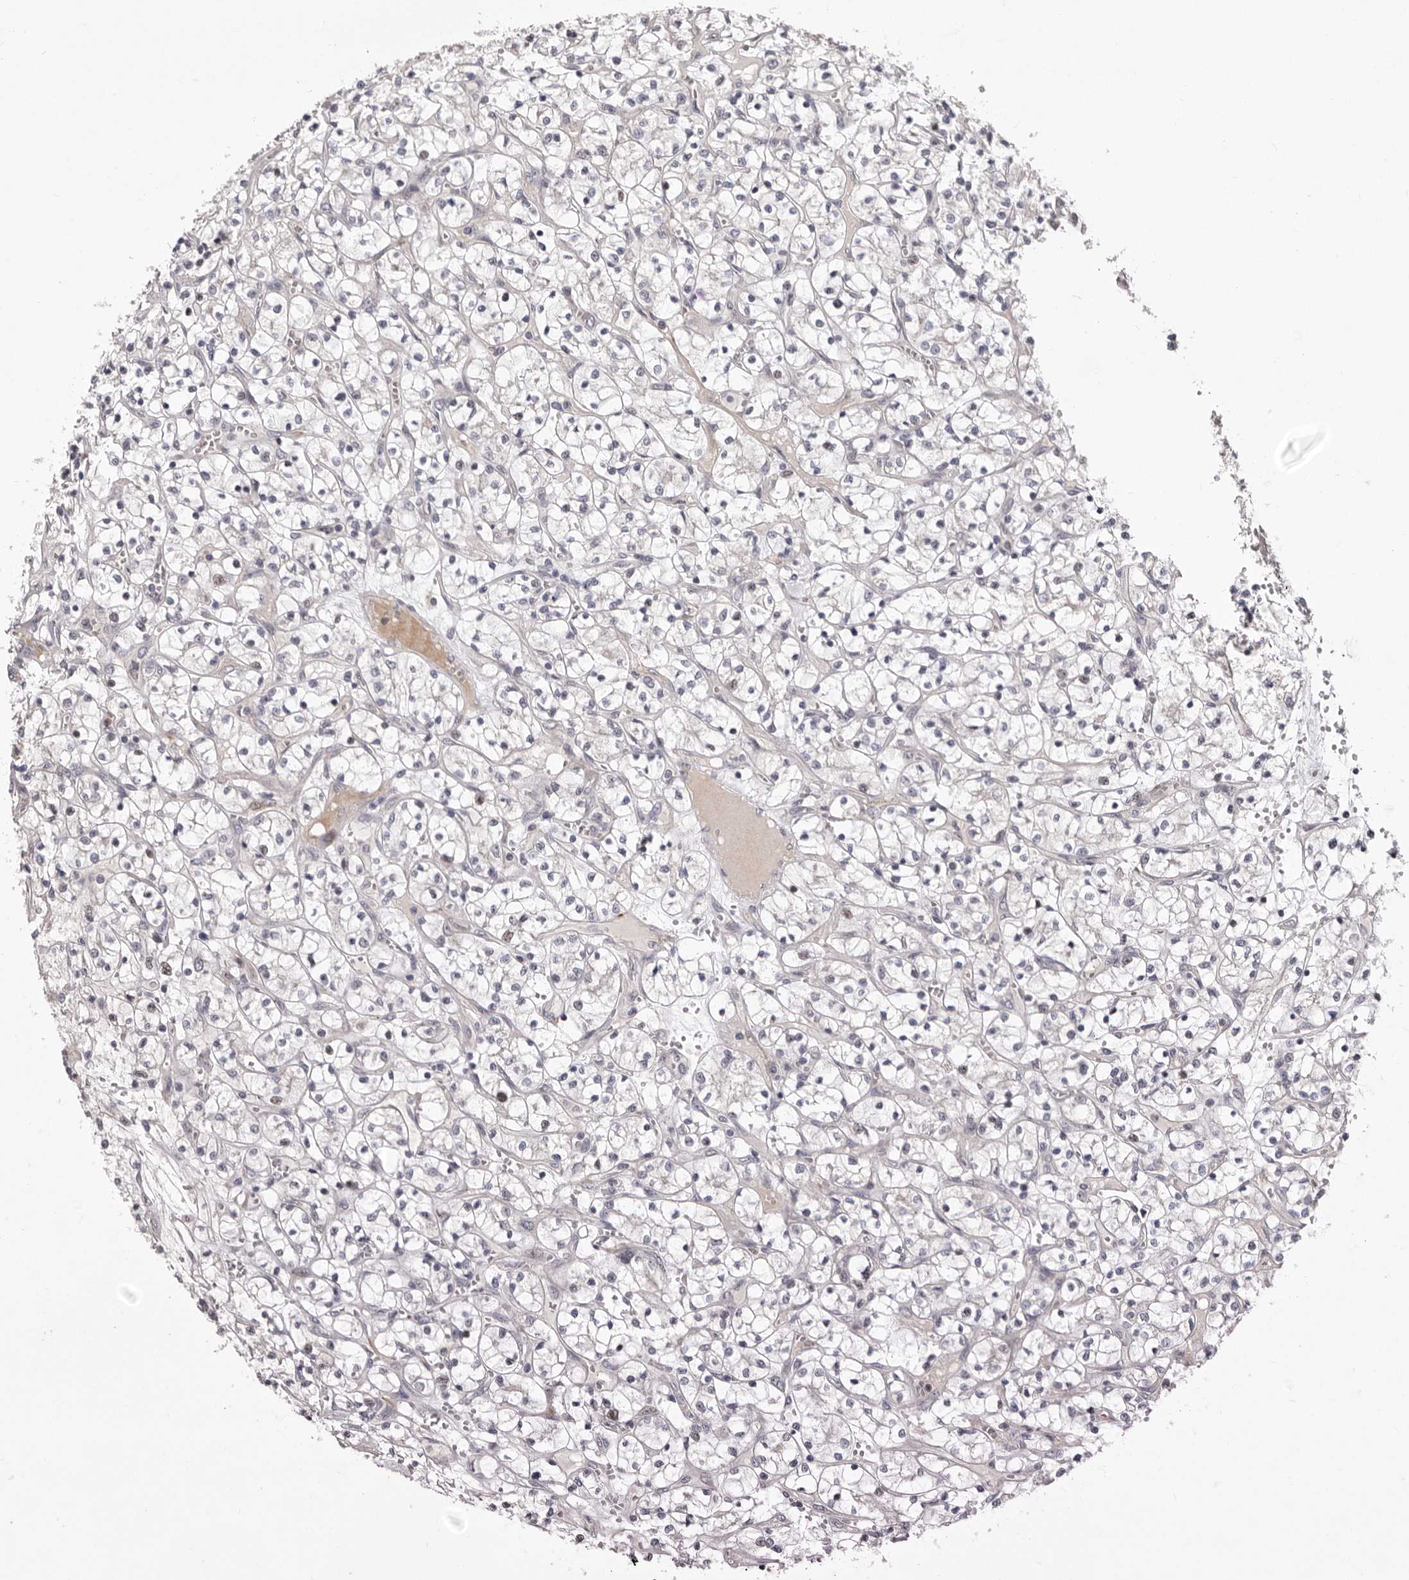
{"staining": {"intensity": "negative", "quantity": "none", "location": "none"}, "tissue": "renal cancer", "cell_type": "Tumor cells", "image_type": "cancer", "snomed": [{"axis": "morphology", "description": "Adenocarcinoma, NOS"}, {"axis": "topography", "description": "Kidney"}], "caption": "Renal cancer (adenocarcinoma) stained for a protein using immunohistochemistry demonstrates no expression tumor cells.", "gene": "GLRX3", "patient": {"sex": "female", "age": 69}}